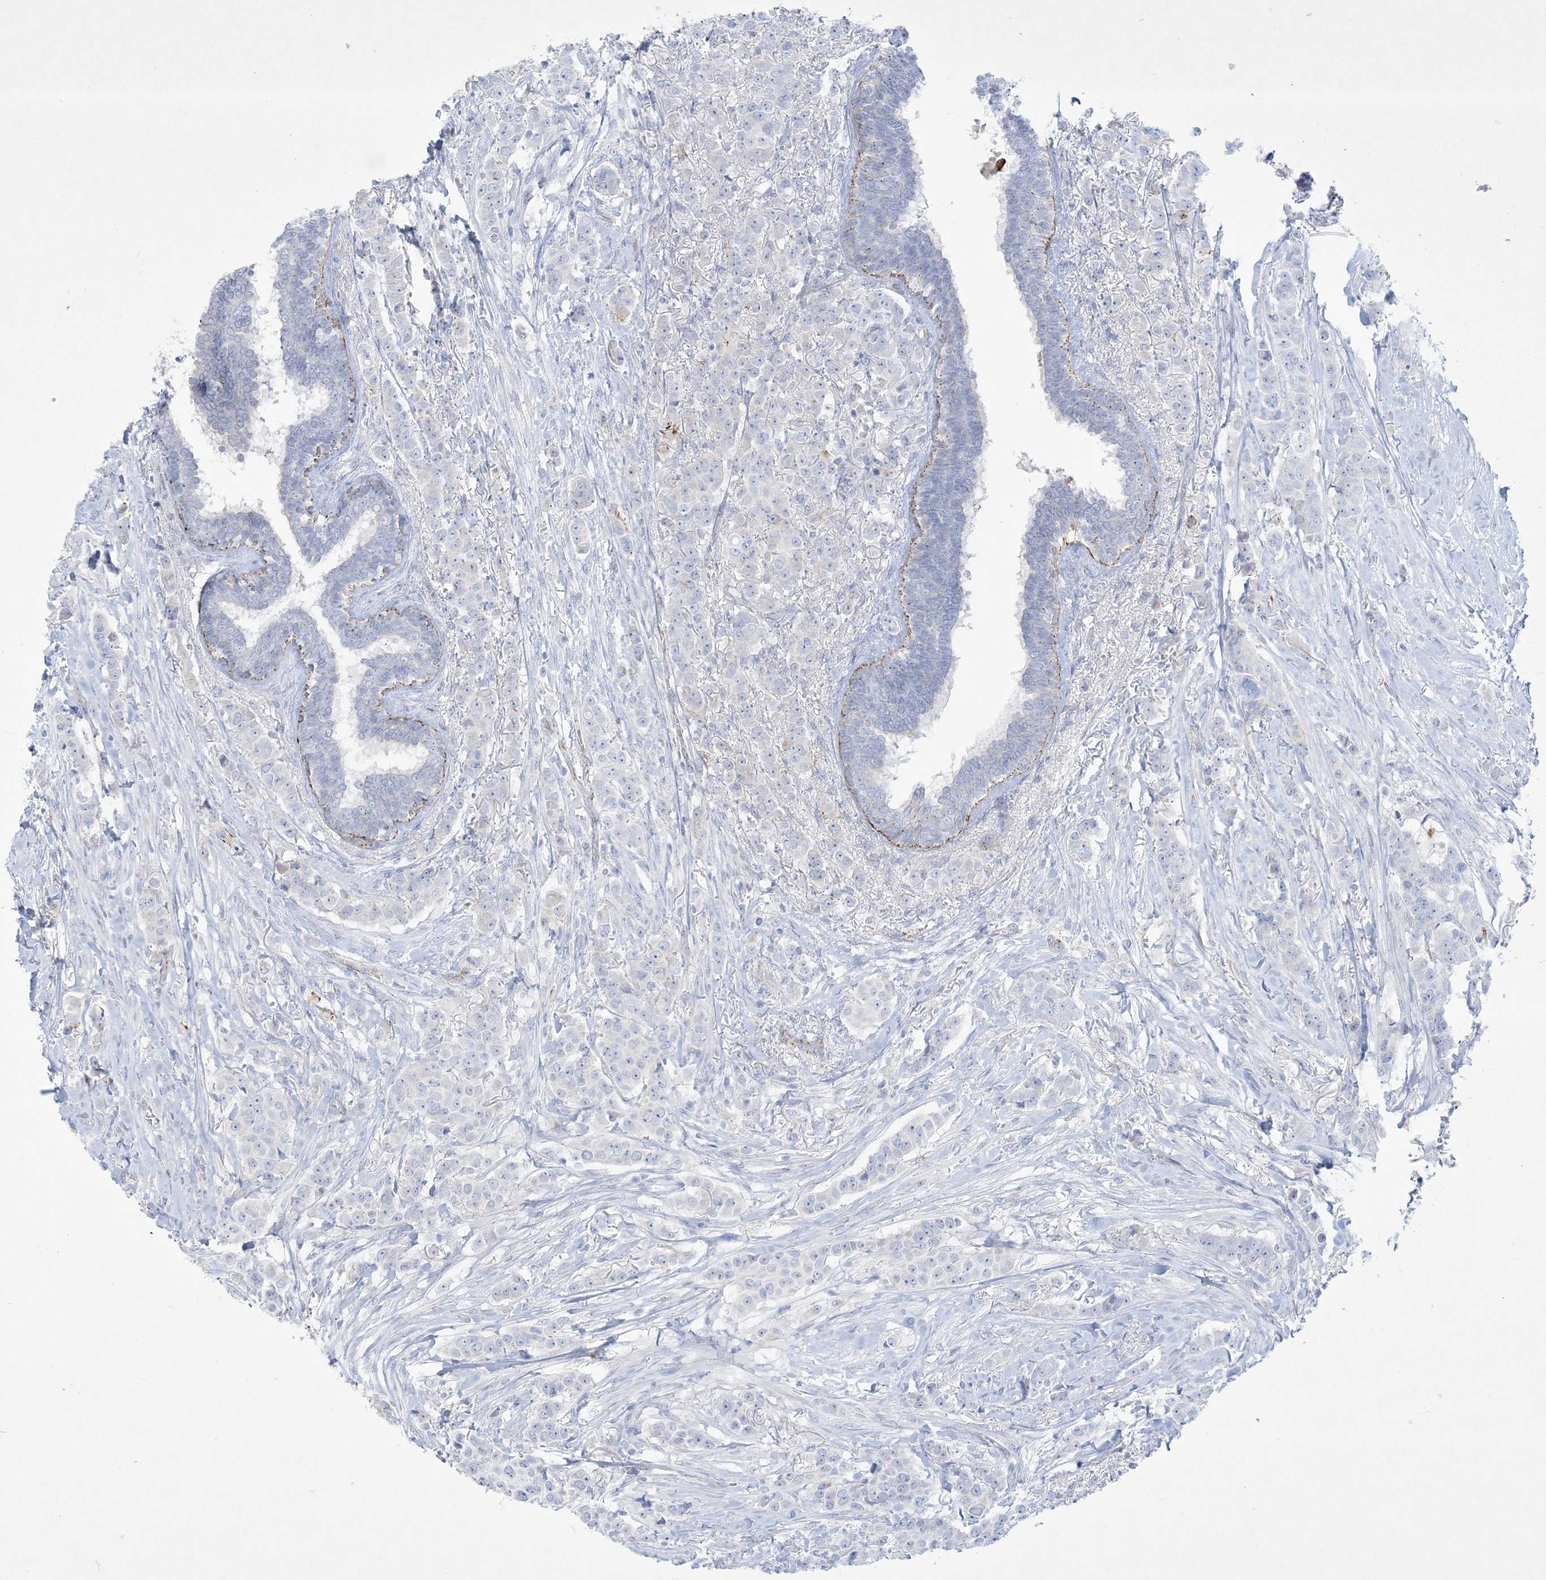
{"staining": {"intensity": "negative", "quantity": "none", "location": "none"}, "tissue": "breast cancer", "cell_type": "Tumor cells", "image_type": "cancer", "snomed": [{"axis": "morphology", "description": "Duct carcinoma"}, {"axis": "topography", "description": "Breast"}], "caption": "Tumor cells are negative for protein expression in human invasive ductal carcinoma (breast).", "gene": "B3GNT7", "patient": {"sex": "female", "age": 40}}